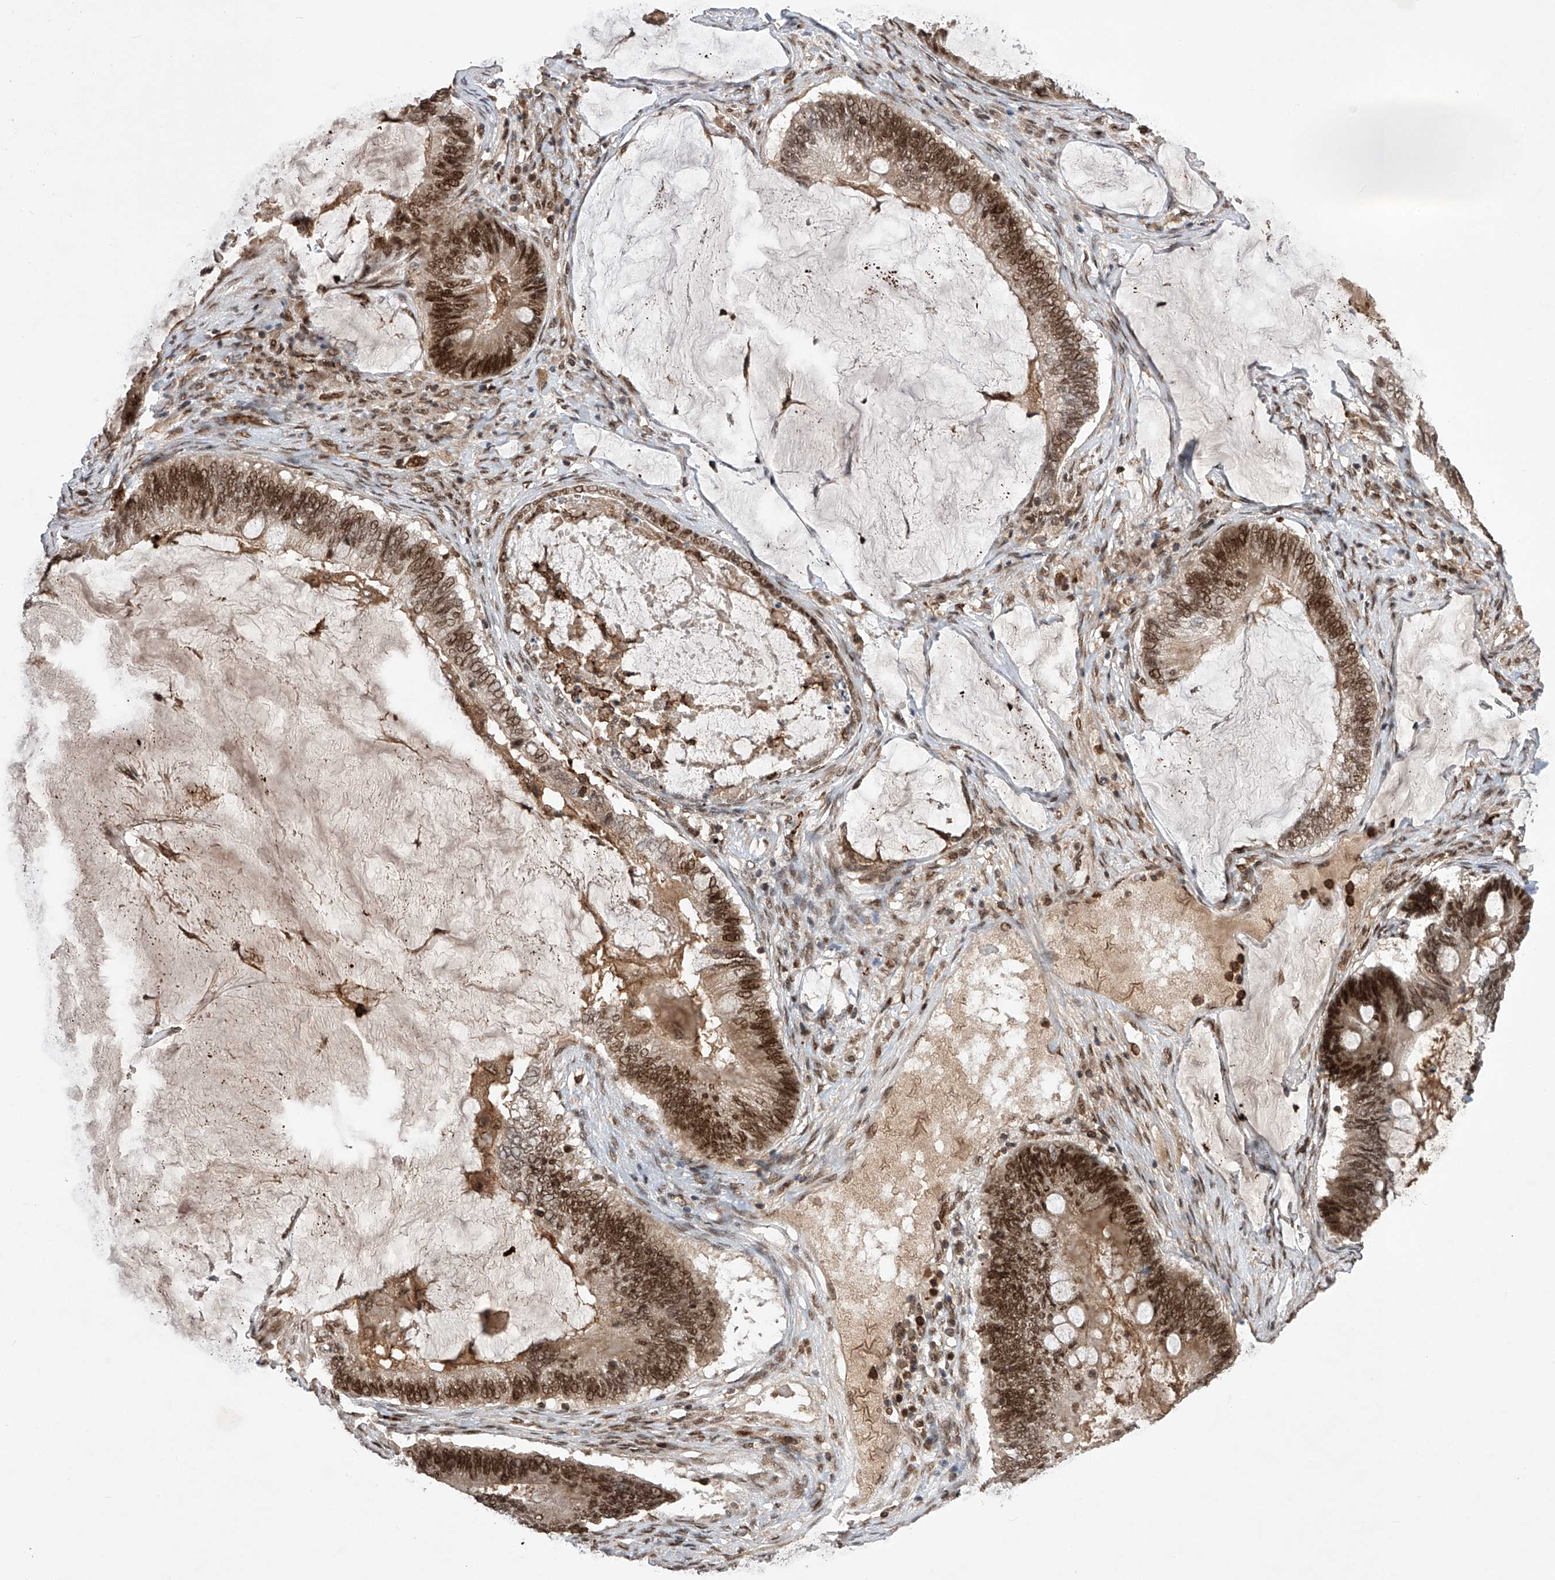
{"staining": {"intensity": "strong", "quantity": ">75%", "location": "nuclear"}, "tissue": "ovarian cancer", "cell_type": "Tumor cells", "image_type": "cancer", "snomed": [{"axis": "morphology", "description": "Cystadenocarcinoma, mucinous, NOS"}, {"axis": "topography", "description": "Ovary"}], "caption": "Ovarian cancer (mucinous cystadenocarcinoma) stained with a protein marker reveals strong staining in tumor cells.", "gene": "ZNF280D", "patient": {"sex": "female", "age": 61}}